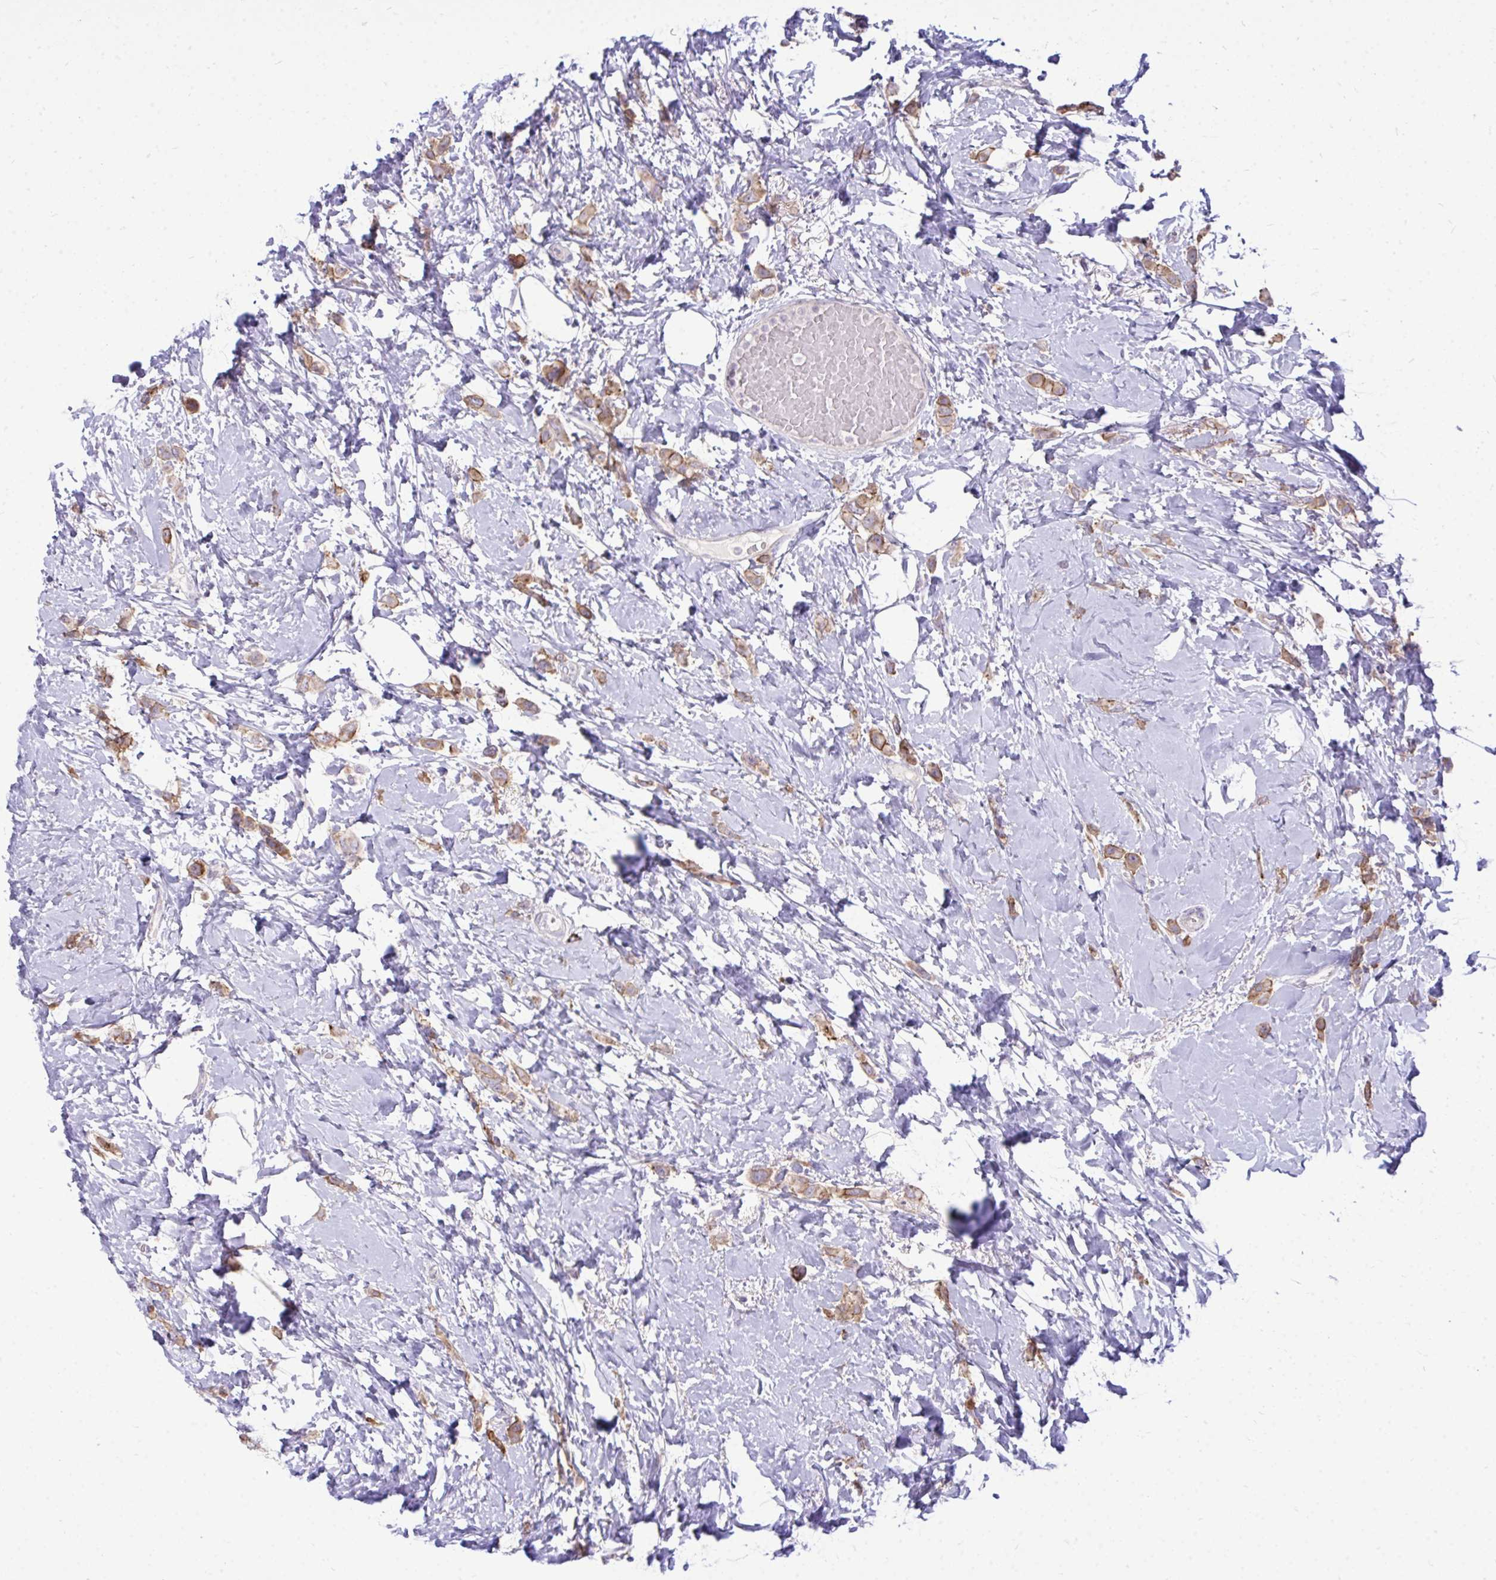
{"staining": {"intensity": "moderate", "quantity": ">75%", "location": "cytoplasmic/membranous"}, "tissue": "breast cancer", "cell_type": "Tumor cells", "image_type": "cancer", "snomed": [{"axis": "morphology", "description": "Lobular carcinoma"}, {"axis": "topography", "description": "Breast"}], "caption": "Breast cancer stained with DAB immunohistochemistry (IHC) demonstrates medium levels of moderate cytoplasmic/membranous positivity in approximately >75% of tumor cells. The protein of interest is shown in brown color, while the nuclei are stained blue.", "gene": "SPTBN2", "patient": {"sex": "female", "age": 66}}